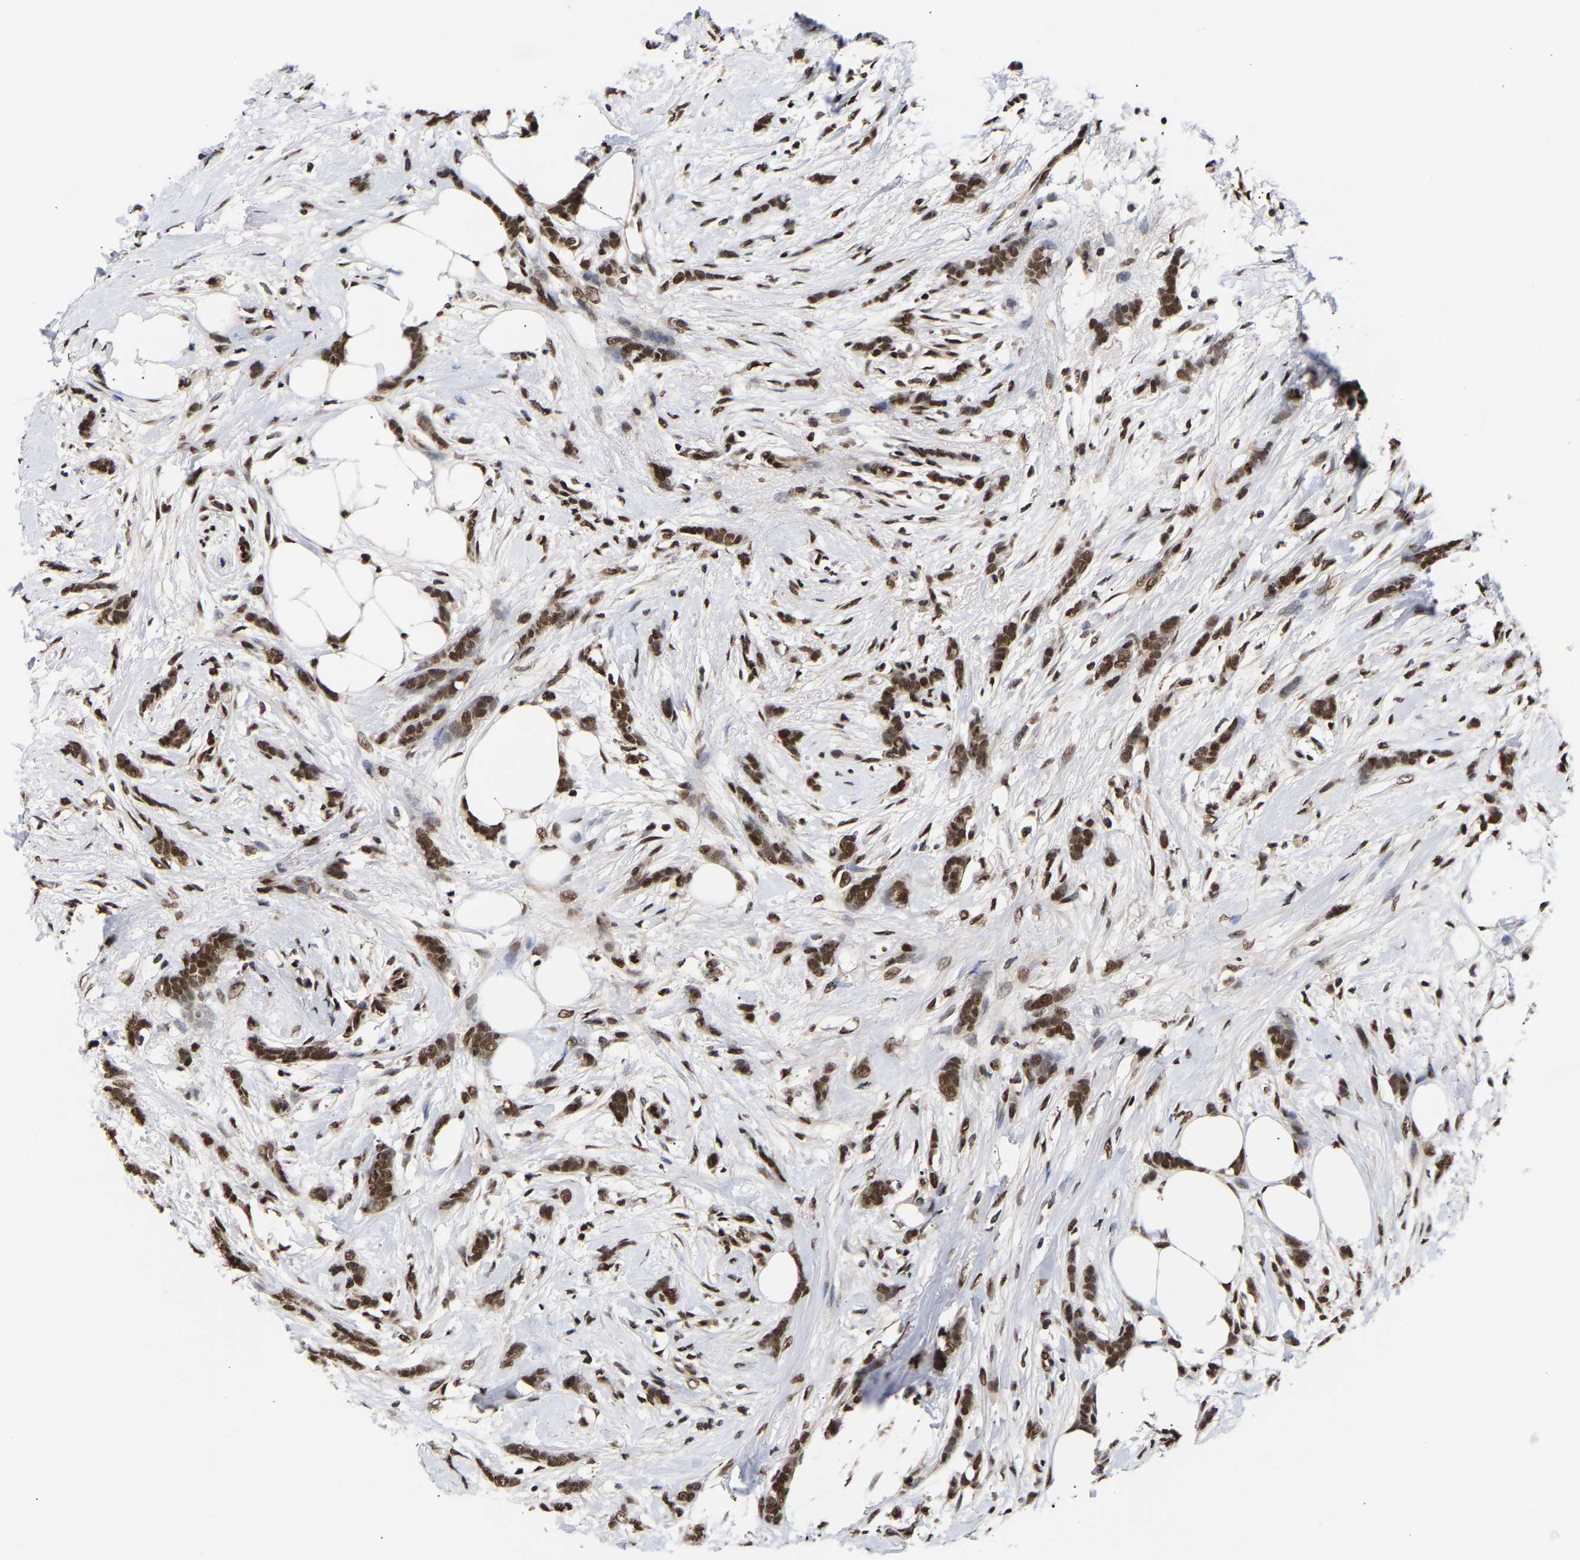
{"staining": {"intensity": "strong", "quantity": ">75%", "location": "nuclear"}, "tissue": "breast cancer", "cell_type": "Tumor cells", "image_type": "cancer", "snomed": [{"axis": "morphology", "description": "Lobular carcinoma, in situ"}, {"axis": "morphology", "description": "Lobular carcinoma"}, {"axis": "topography", "description": "Breast"}], "caption": "Approximately >75% of tumor cells in breast lobular carcinoma in situ show strong nuclear protein positivity as visualized by brown immunohistochemical staining.", "gene": "PSIP1", "patient": {"sex": "female", "age": 41}}